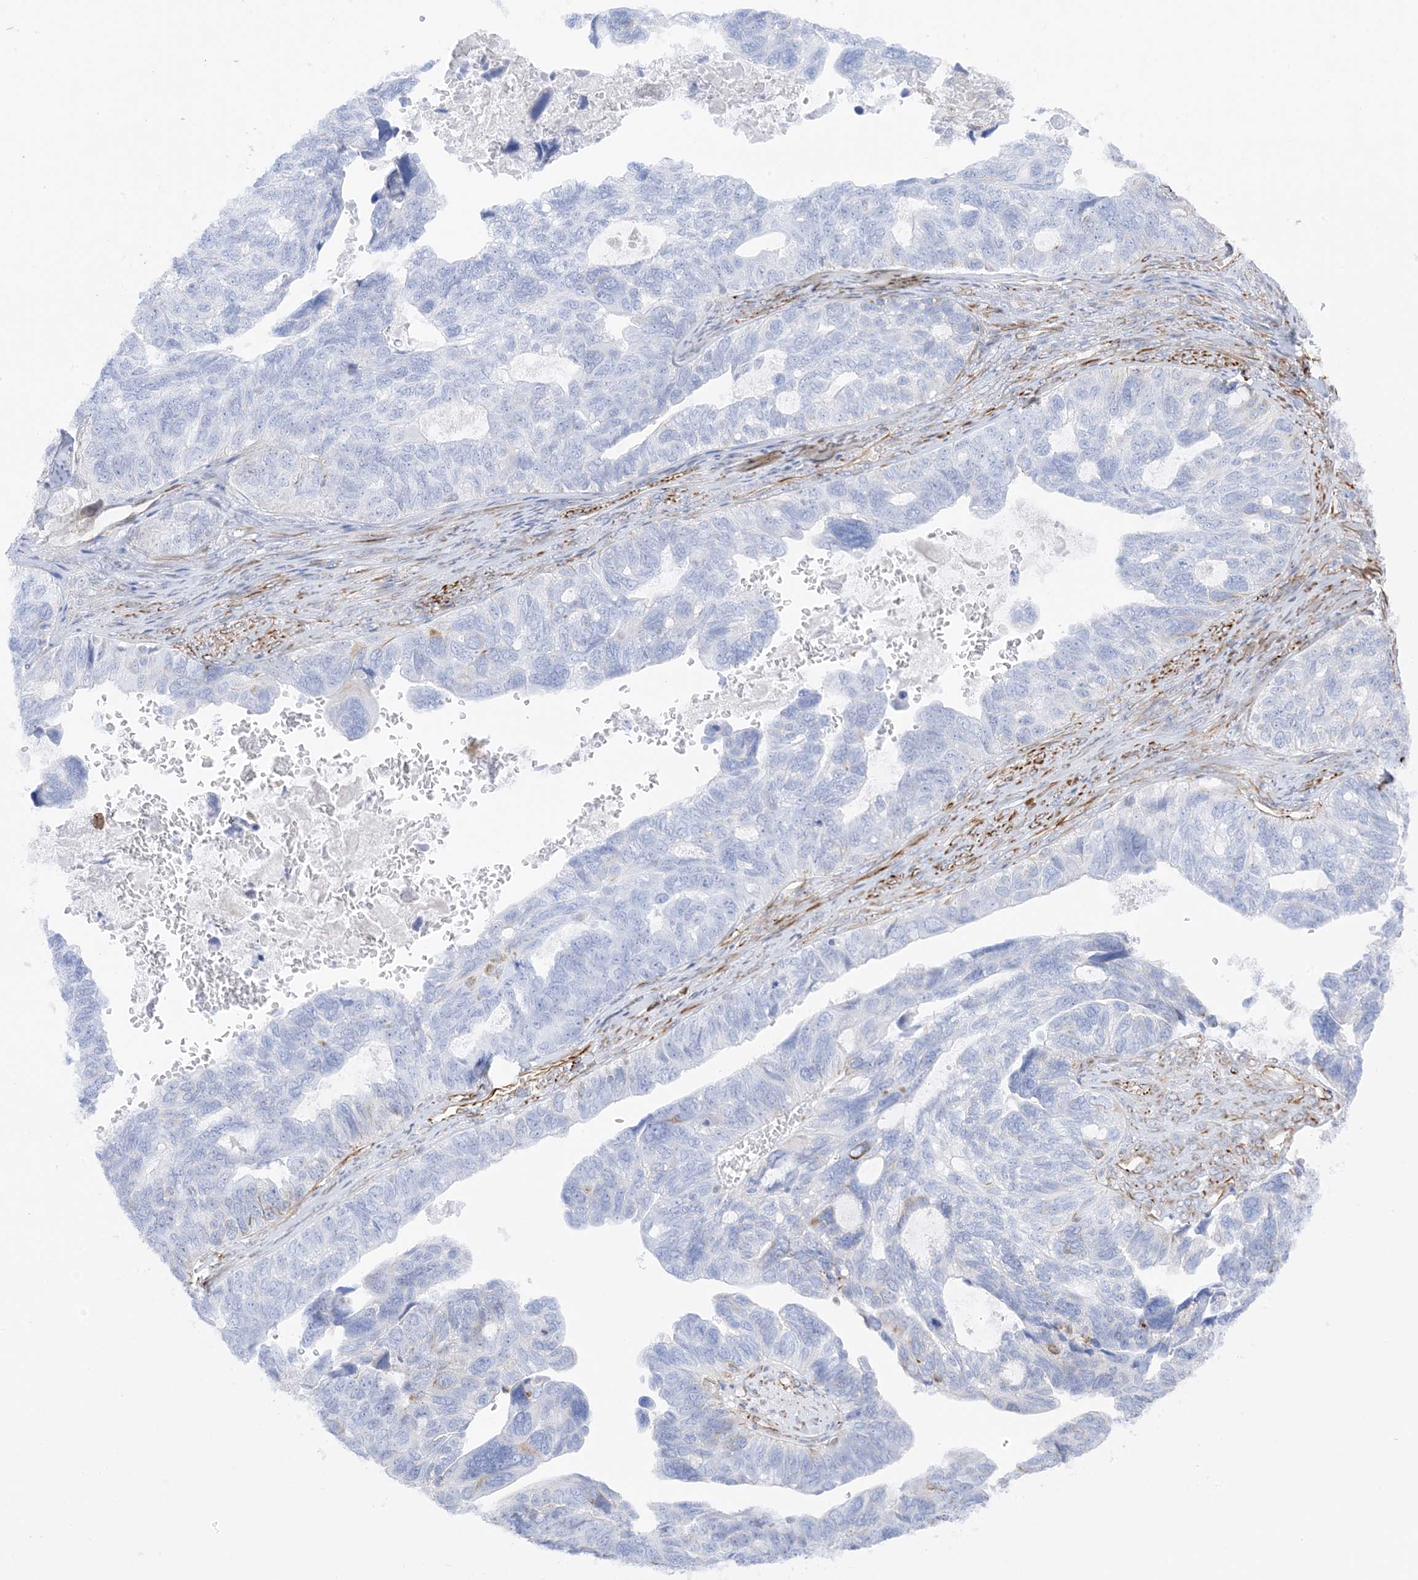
{"staining": {"intensity": "negative", "quantity": "none", "location": "none"}, "tissue": "ovarian cancer", "cell_type": "Tumor cells", "image_type": "cancer", "snomed": [{"axis": "morphology", "description": "Cystadenocarcinoma, serous, NOS"}, {"axis": "topography", "description": "Ovary"}], "caption": "High power microscopy photomicrograph of an IHC photomicrograph of ovarian cancer (serous cystadenocarcinoma), revealing no significant expression in tumor cells.", "gene": "PID1", "patient": {"sex": "female", "age": 79}}